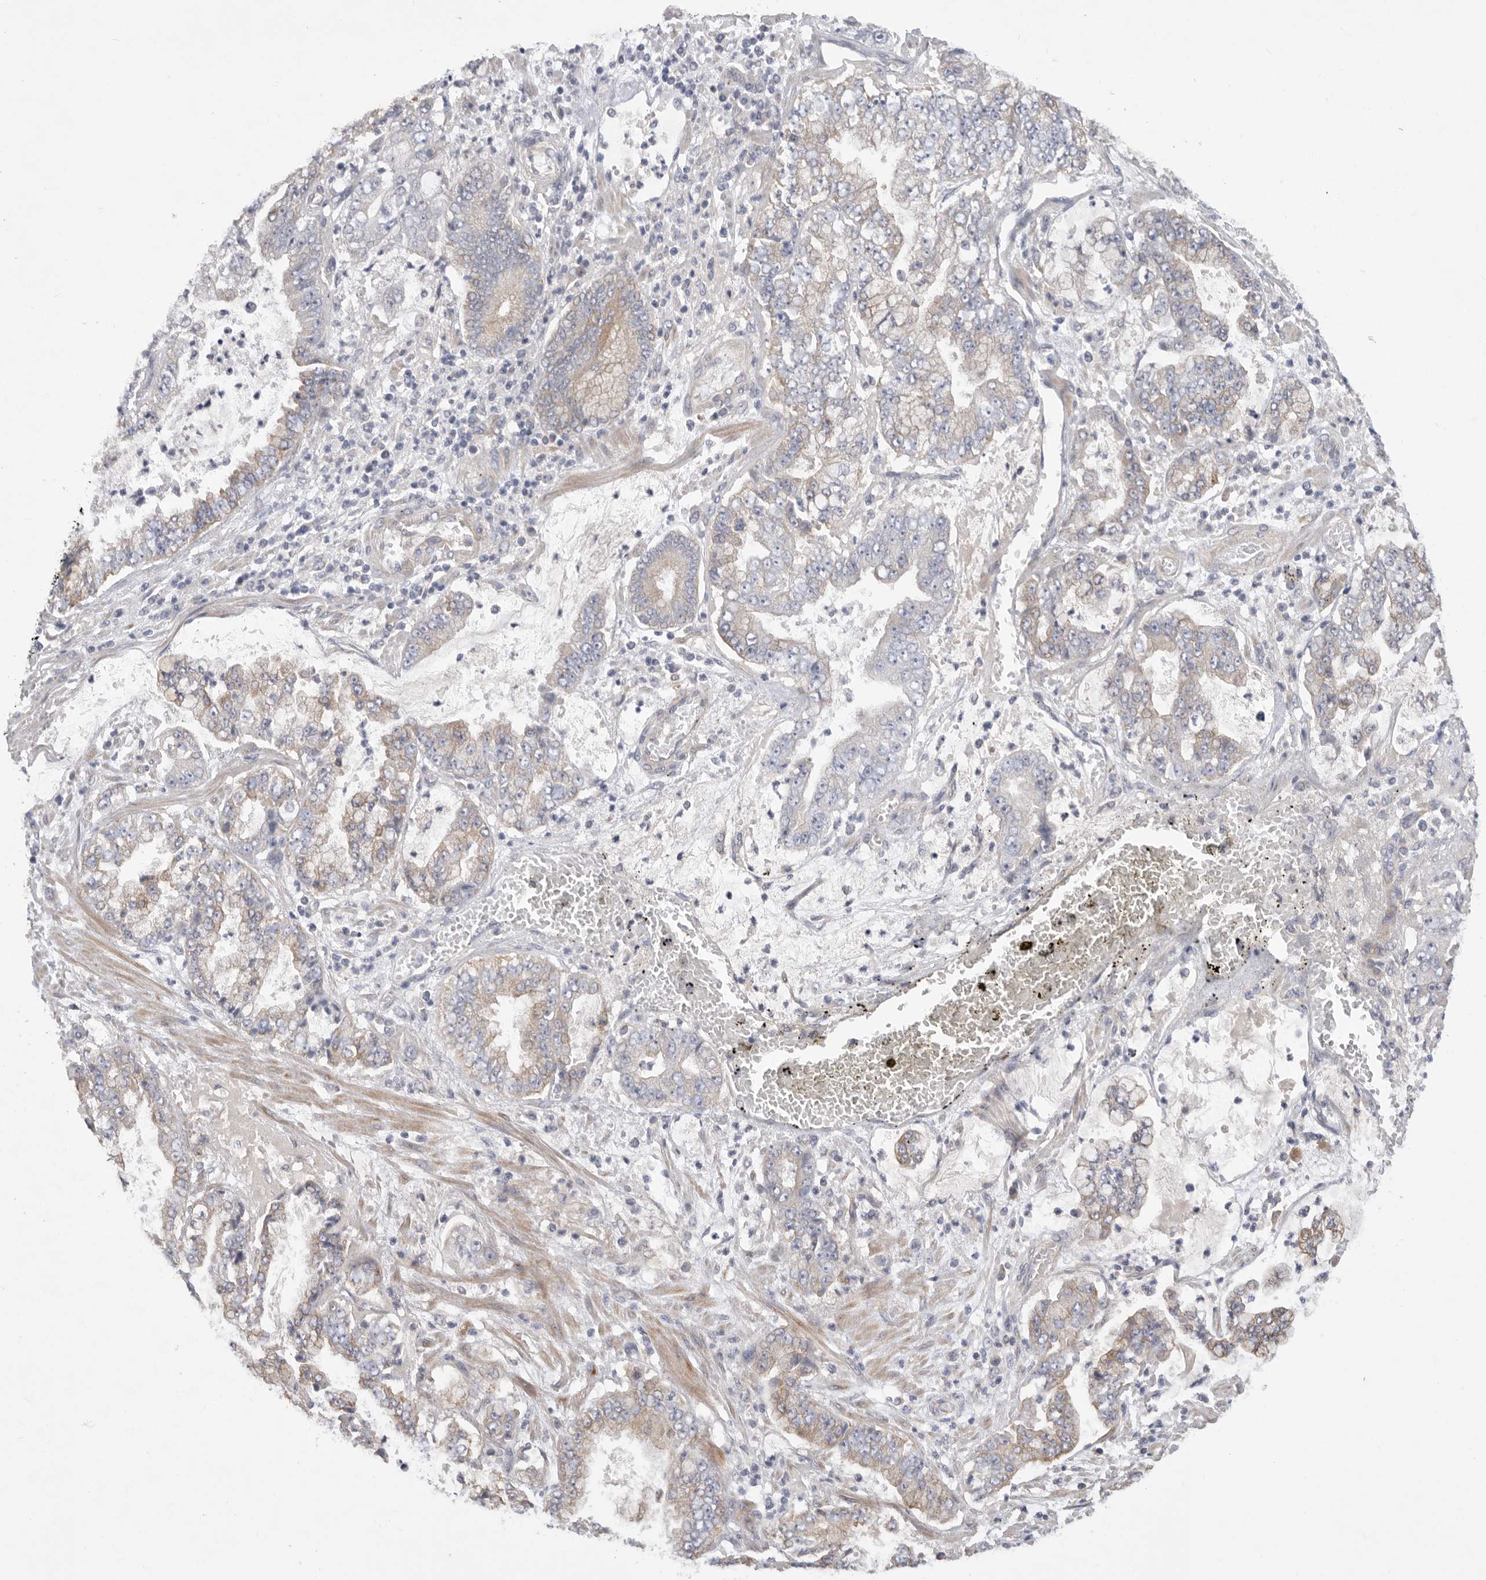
{"staining": {"intensity": "weak", "quantity": "25%-75%", "location": "cytoplasmic/membranous"}, "tissue": "stomach cancer", "cell_type": "Tumor cells", "image_type": "cancer", "snomed": [{"axis": "morphology", "description": "Adenocarcinoma, NOS"}, {"axis": "topography", "description": "Stomach"}], "caption": "A low amount of weak cytoplasmic/membranous expression is appreciated in approximately 25%-75% of tumor cells in stomach cancer (adenocarcinoma) tissue. Nuclei are stained in blue.", "gene": "MTFR1L", "patient": {"sex": "male", "age": 76}}